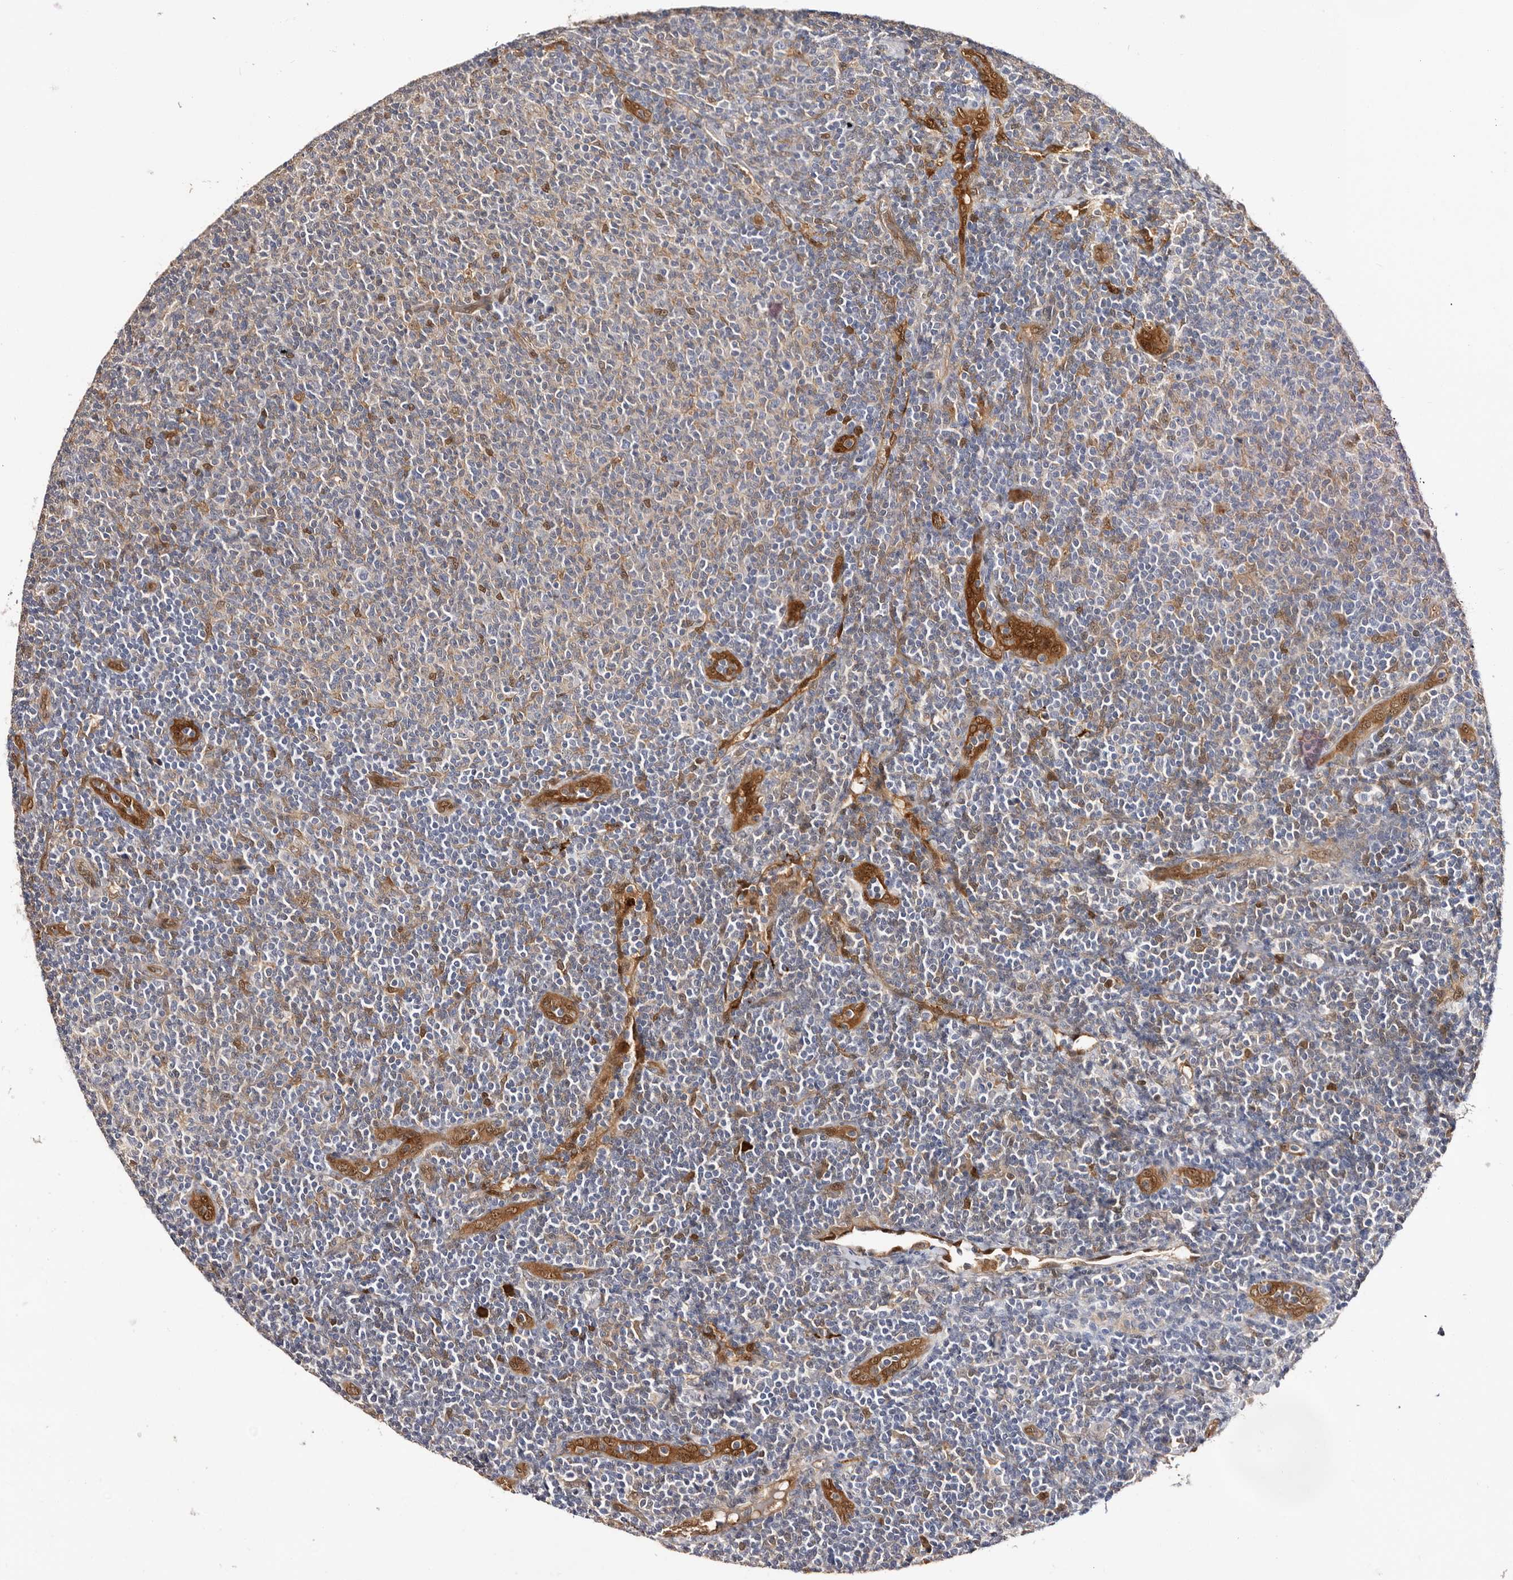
{"staining": {"intensity": "negative", "quantity": "none", "location": "none"}, "tissue": "lymphoma", "cell_type": "Tumor cells", "image_type": "cancer", "snomed": [{"axis": "morphology", "description": "Malignant lymphoma, non-Hodgkin's type, Low grade"}, {"axis": "topography", "description": "Lymph node"}], "caption": "Human malignant lymphoma, non-Hodgkin's type (low-grade) stained for a protein using immunohistochemistry (IHC) shows no positivity in tumor cells.", "gene": "TP53I3", "patient": {"sex": "male", "age": 66}}